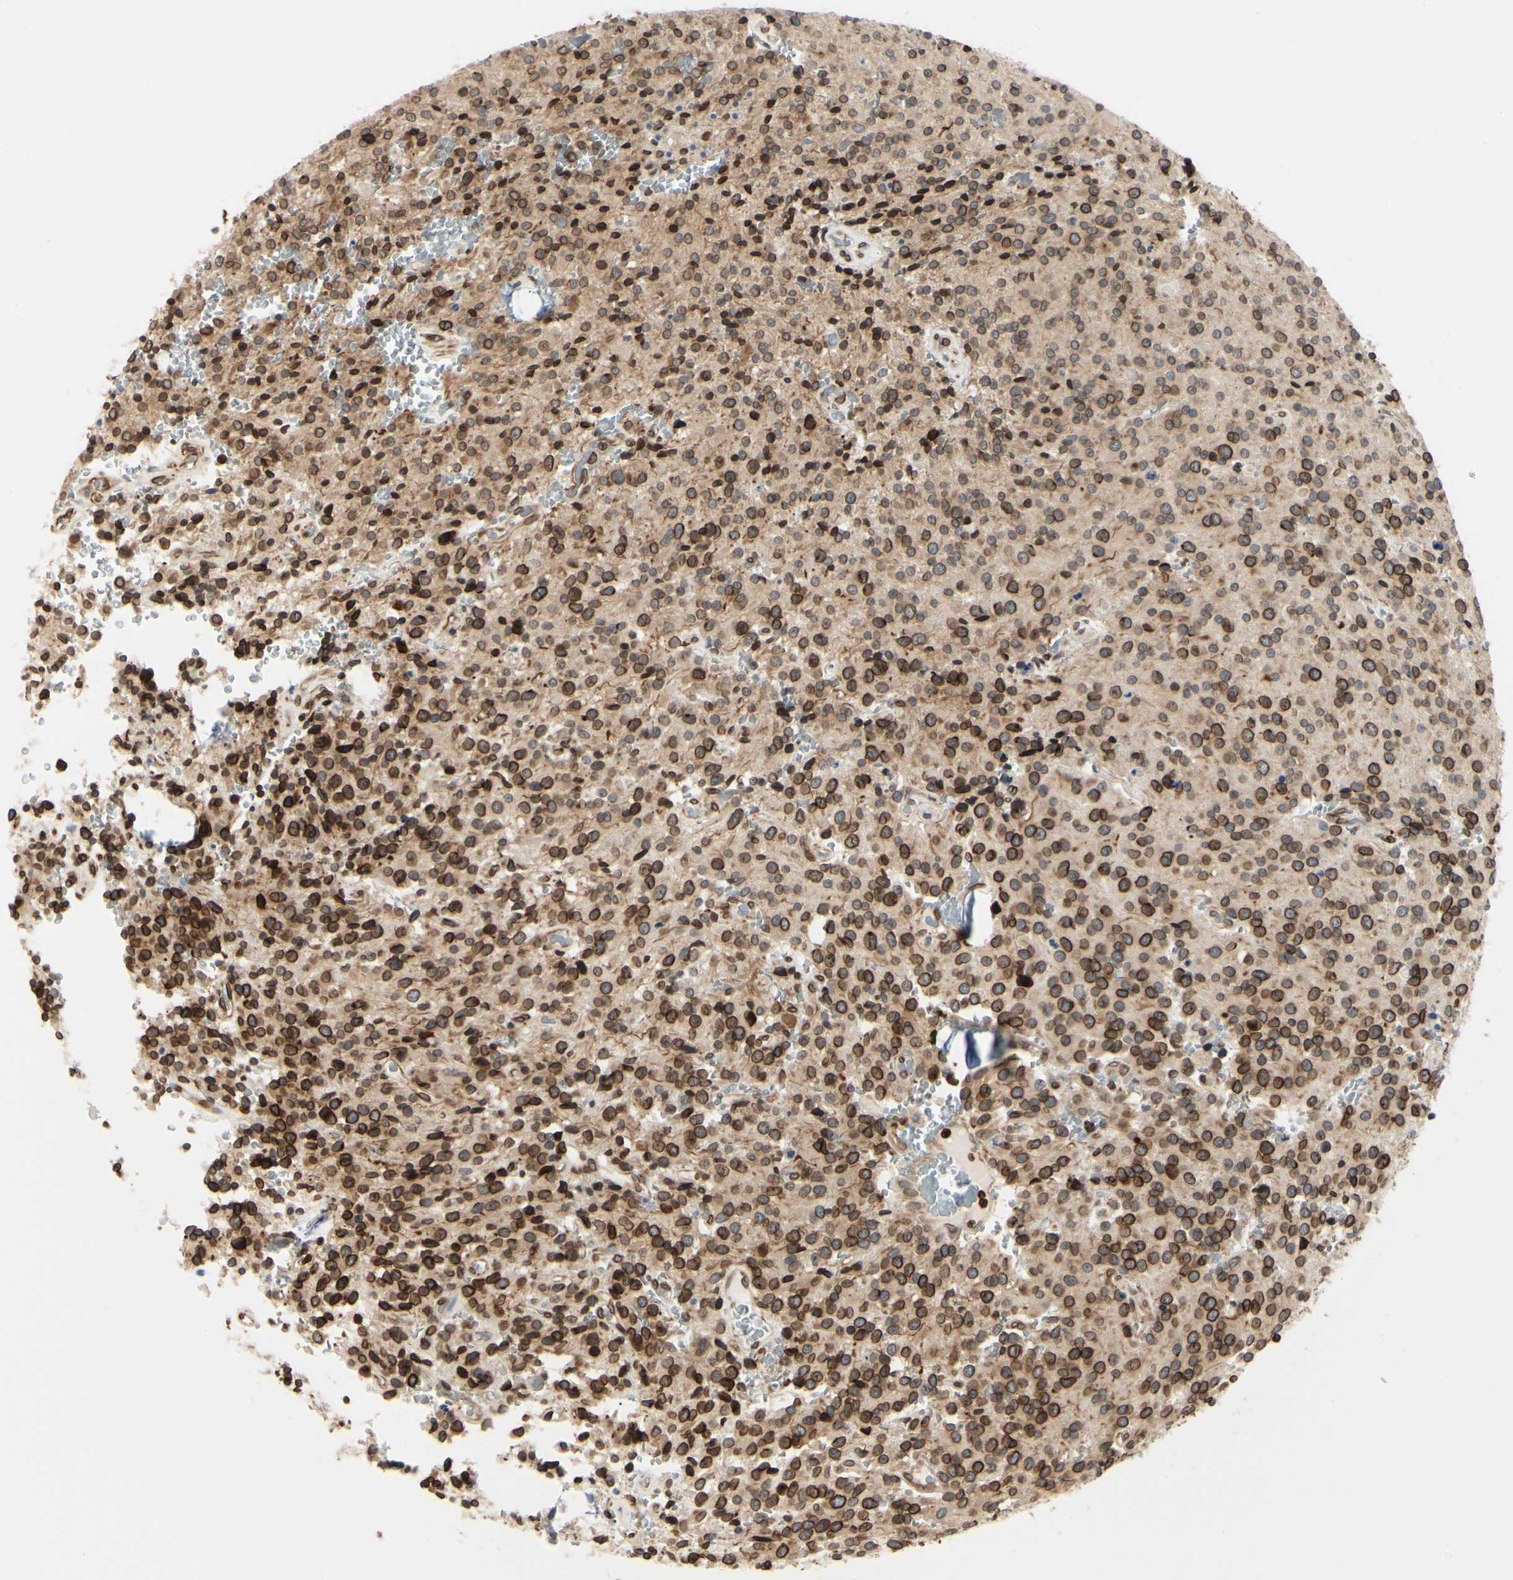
{"staining": {"intensity": "strong", "quantity": ">75%", "location": "cytoplasmic/membranous,nuclear"}, "tissue": "glioma", "cell_type": "Tumor cells", "image_type": "cancer", "snomed": [{"axis": "morphology", "description": "Glioma, malignant, Low grade"}, {"axis": "topography", "description": "Brain"}], "caption": "Protein expression analysis of glioma displays strong cytoplasmic/membranous and nuclear expression in approximately >75% of tumor cells.", "gene": "TMPO", "patient": {"sex": "male", "age": 58}}